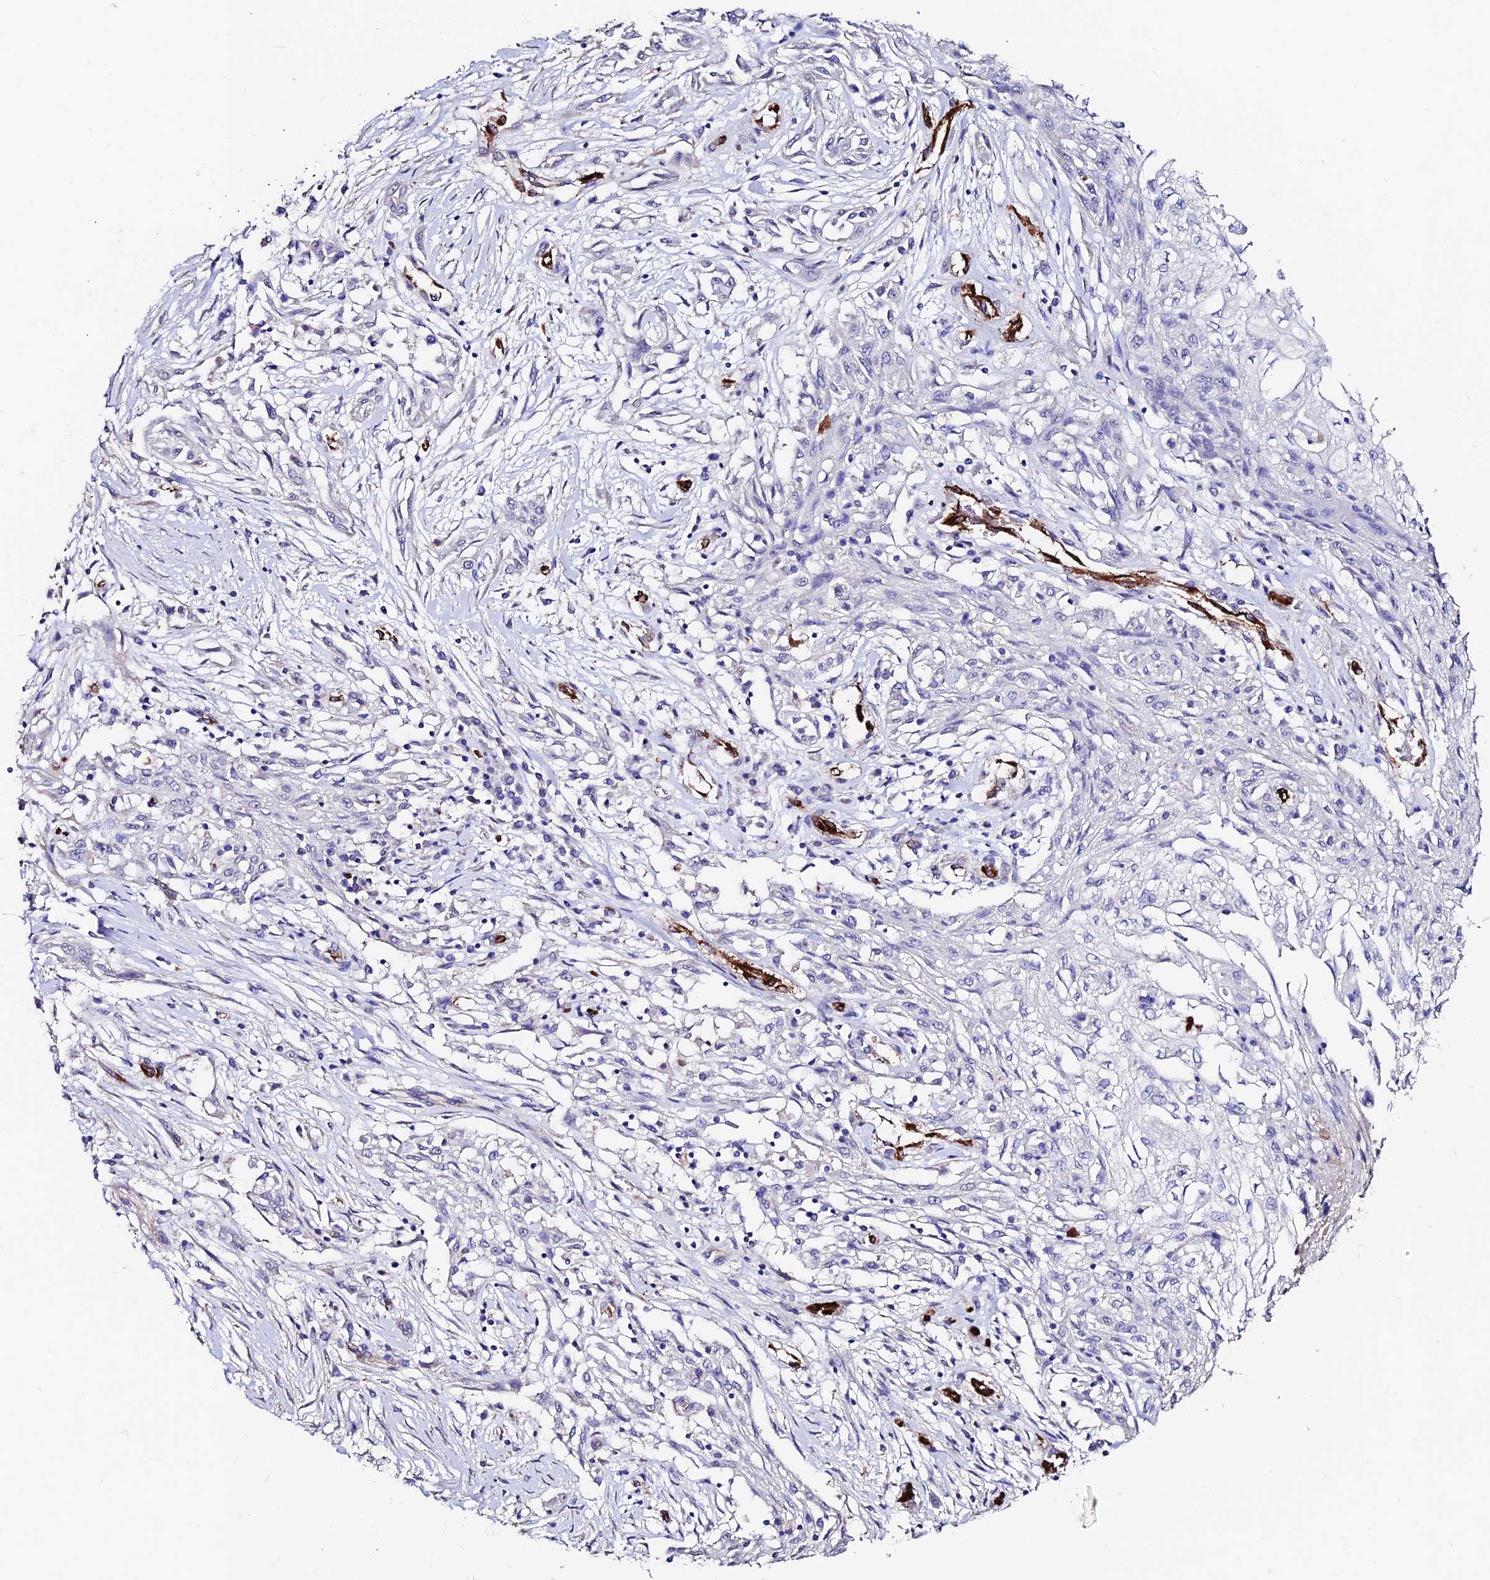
{"staining": {"intensity": "negative", "quantity": "none", "location": "none"}, "tissue": "skin cancer", "cell_type": "Tumor cells", "image_type": "cancer", "snomed": [{"axis": "morphology", "description": "Squamous cell carcinoma, NOS"}, {"axis": "morphology", "description": "Squamous cell carcinoma, metastatic, NOS"}, {"axis": "topography", "description": "Skin"}, {"axis": "topography", "description": "Lymph node"}], "caption": "Immunohistochemistry (IHC) image of skin cancer stained for a protein (brown), which shows no staining in tumor cells.", "gene": "ESM1", "patient": {"sex": "male", "age": 75}}